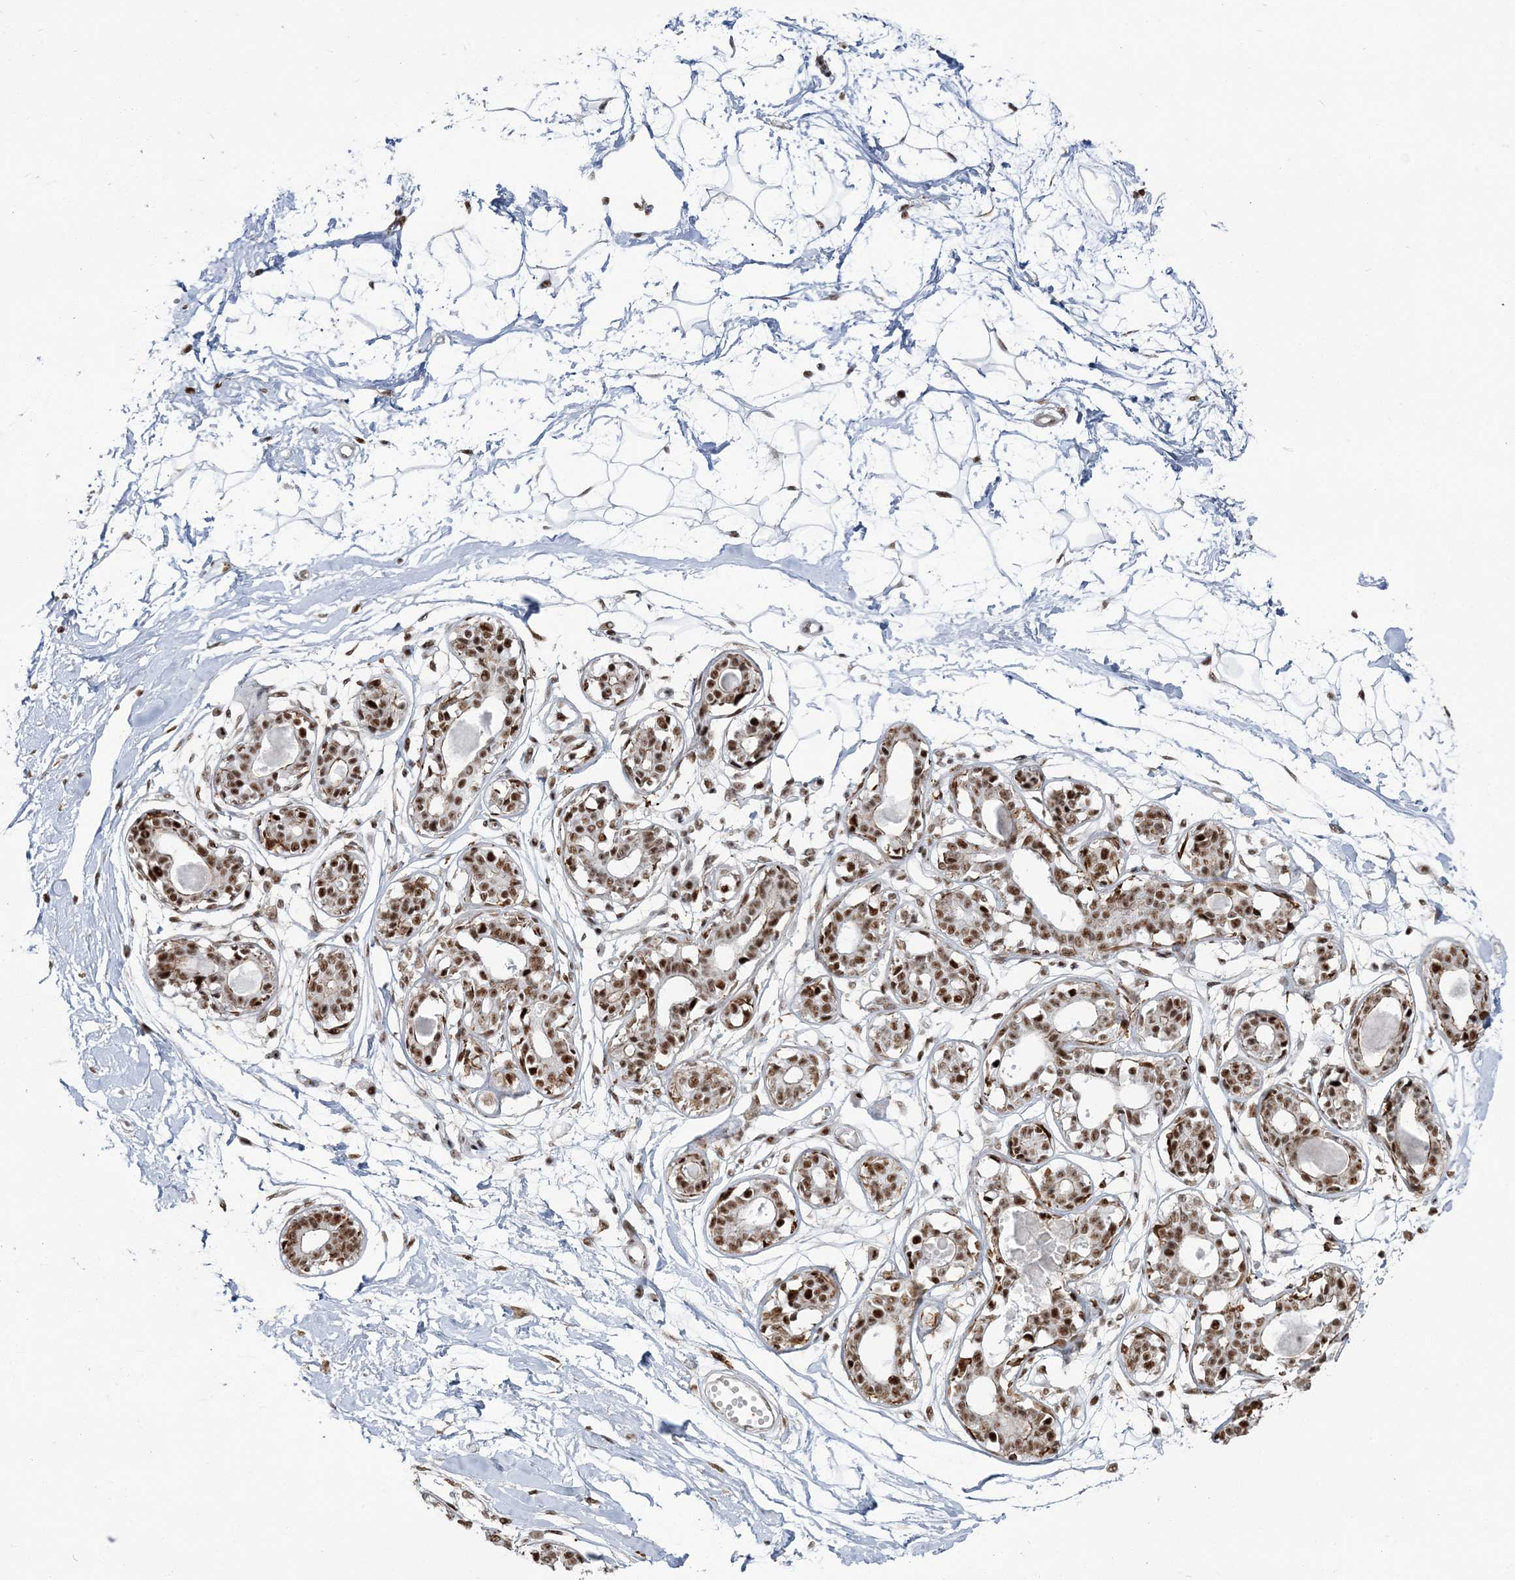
{"staining": {"intensity": "moderate", "quantity": ">75%", "location": "nuclear"}, "tissue": "breast", "cell_type": "Adipocytes", "image_type": "normal", "snomed": [{"axis": "morphology", "description": "Normal tissue, NOS"}, {"axis": "topography", "description": "Breast"}], "caption": "A high-resolution image shows immunohistochemistry staining of benign breast, which demonstrates moderate nuclear positivity in approximately >75% of adipocytes.", "gene": "DDX46", "patient": {"sex": "female", "age": 45}}